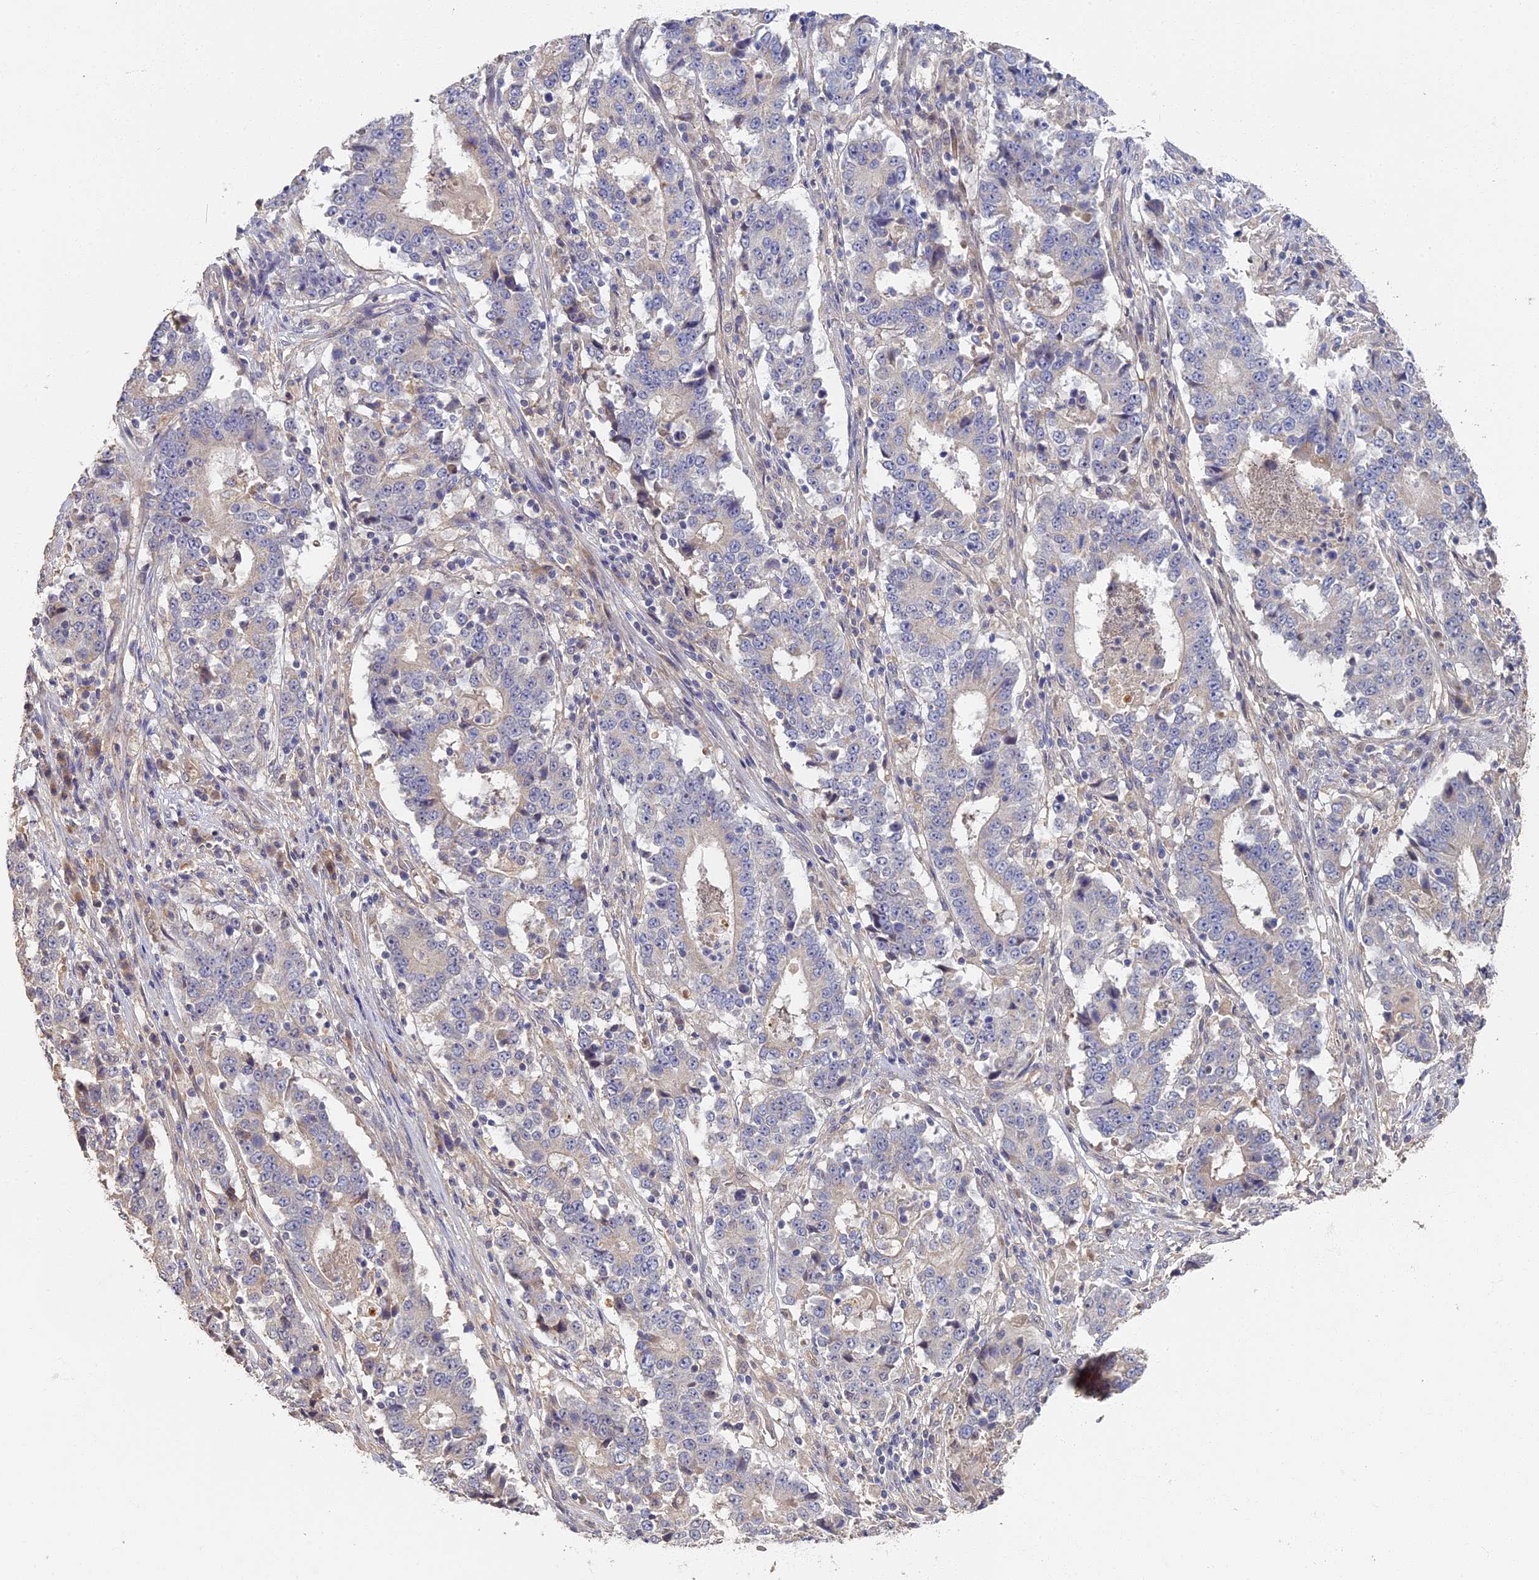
{"staining": {"intensity": "negative", "quantity": "none", "location": "none"}, "tissue": "stomach cancer", "cell_type": "Tumor cells", "image_type": "cancer", "snomed": [{"axis": "morphology", "description": "Adenocarcinoma, NOS"}, {"axis": "topography", "description": "Stomach"}], "caption": "This is a photomicrograph of immunohistochemistry (IHC) staining of stomach cancer, which shows no positivity in tumor cells.", "gene": "RSPH3", "patient": {"sex": "male", "age": 59}}